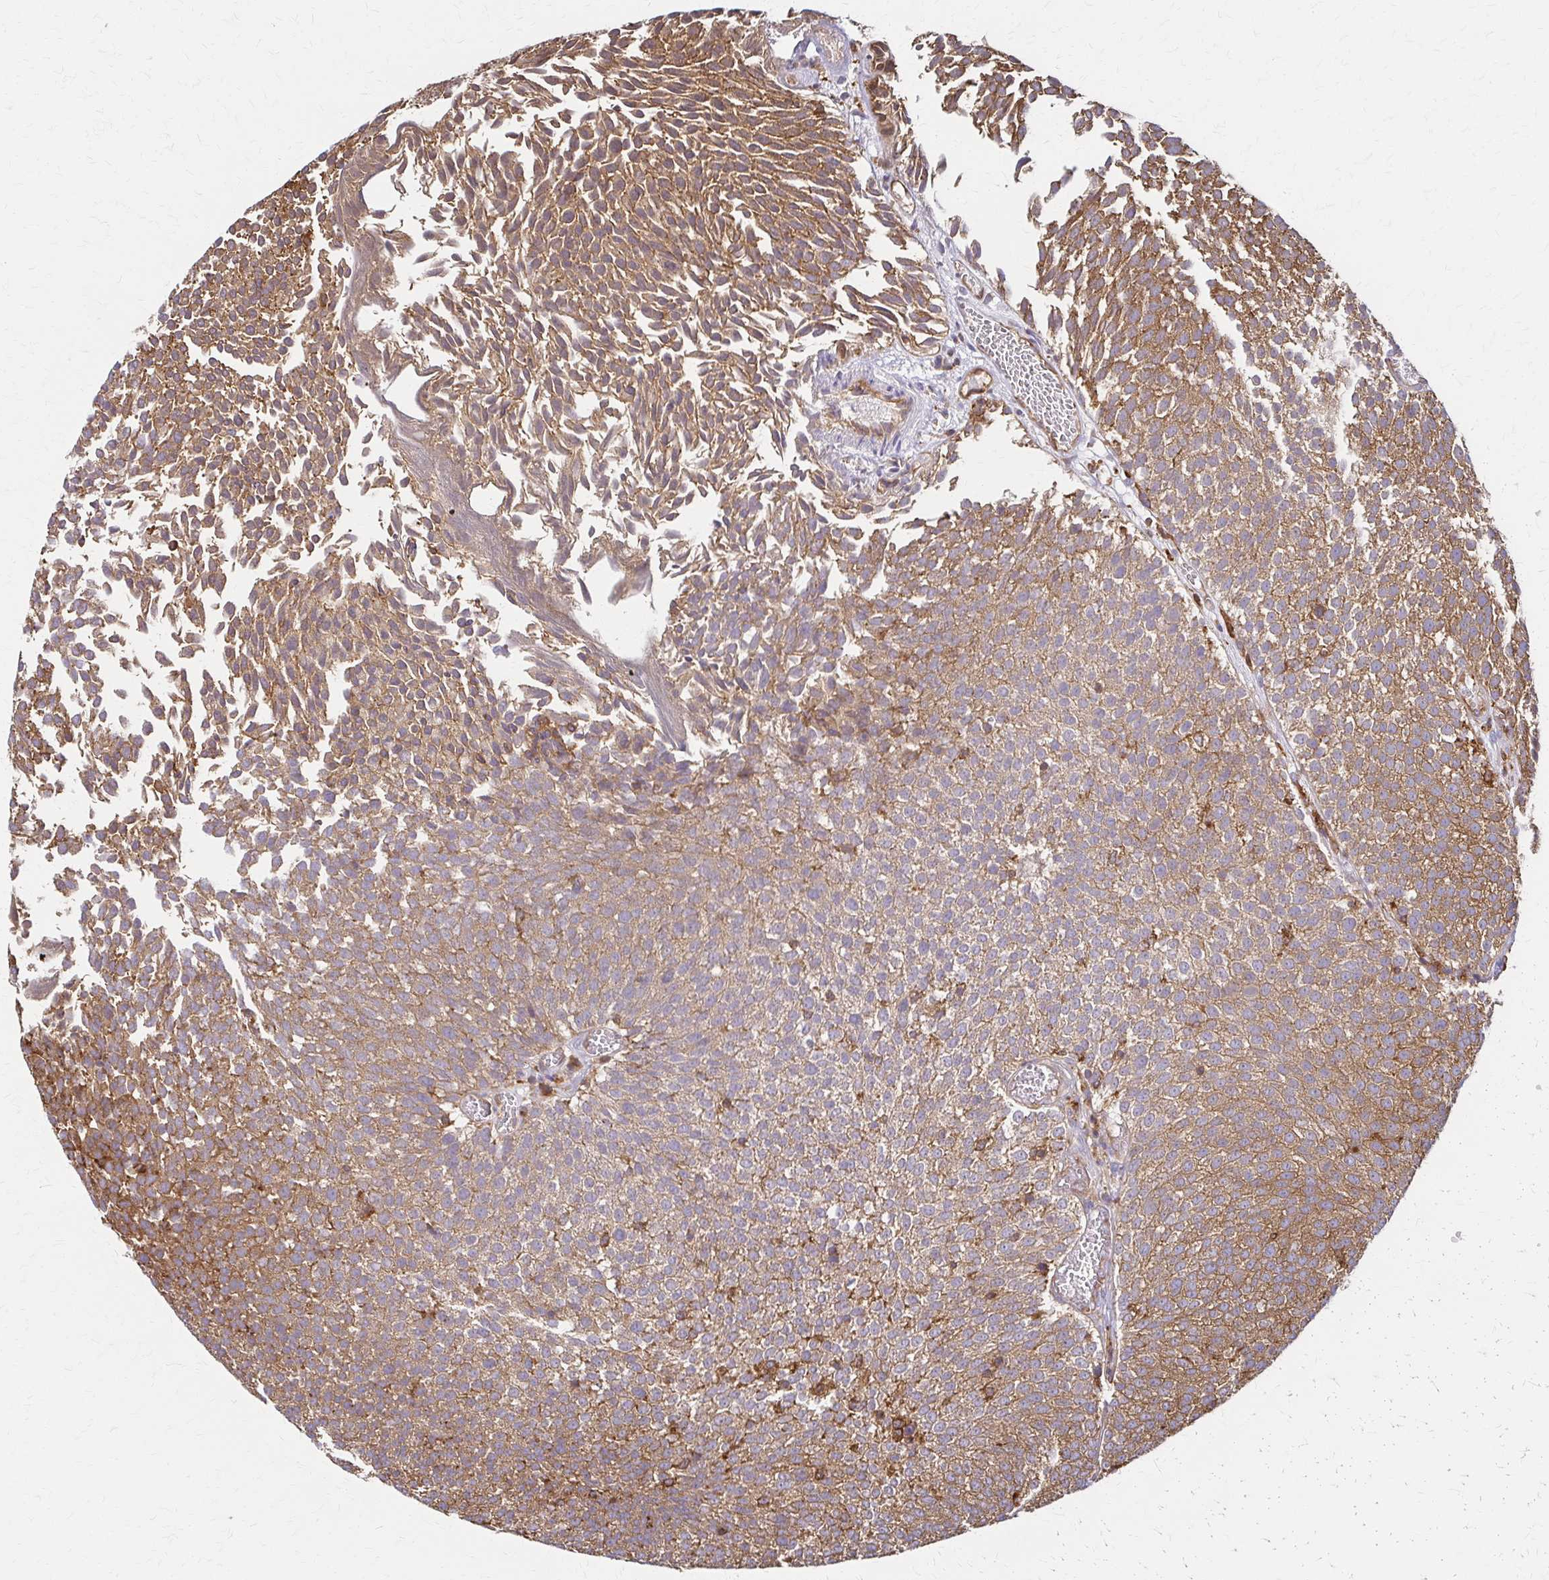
{"staining": {"intensity": "moderate", "quantity": ">75%", "location": "cytoplasmic/membranous"}, "tissue": "urothelial cancer", "cell_type": "Tumor cells", "image_type": "cancer", "snomed": [{"axis": "morphology", "description": "Urothelial carcinoma, Low grade"}, {"axis": "topography", "description": "Urinary bladder"}], "caption": "Urothelial cancer tissue reveals moderate cytoplasmic/membranous expression in approximately >75% of tumor cells", "gene": "WASF2", "patient": {"sex": "female", "age": 79}}